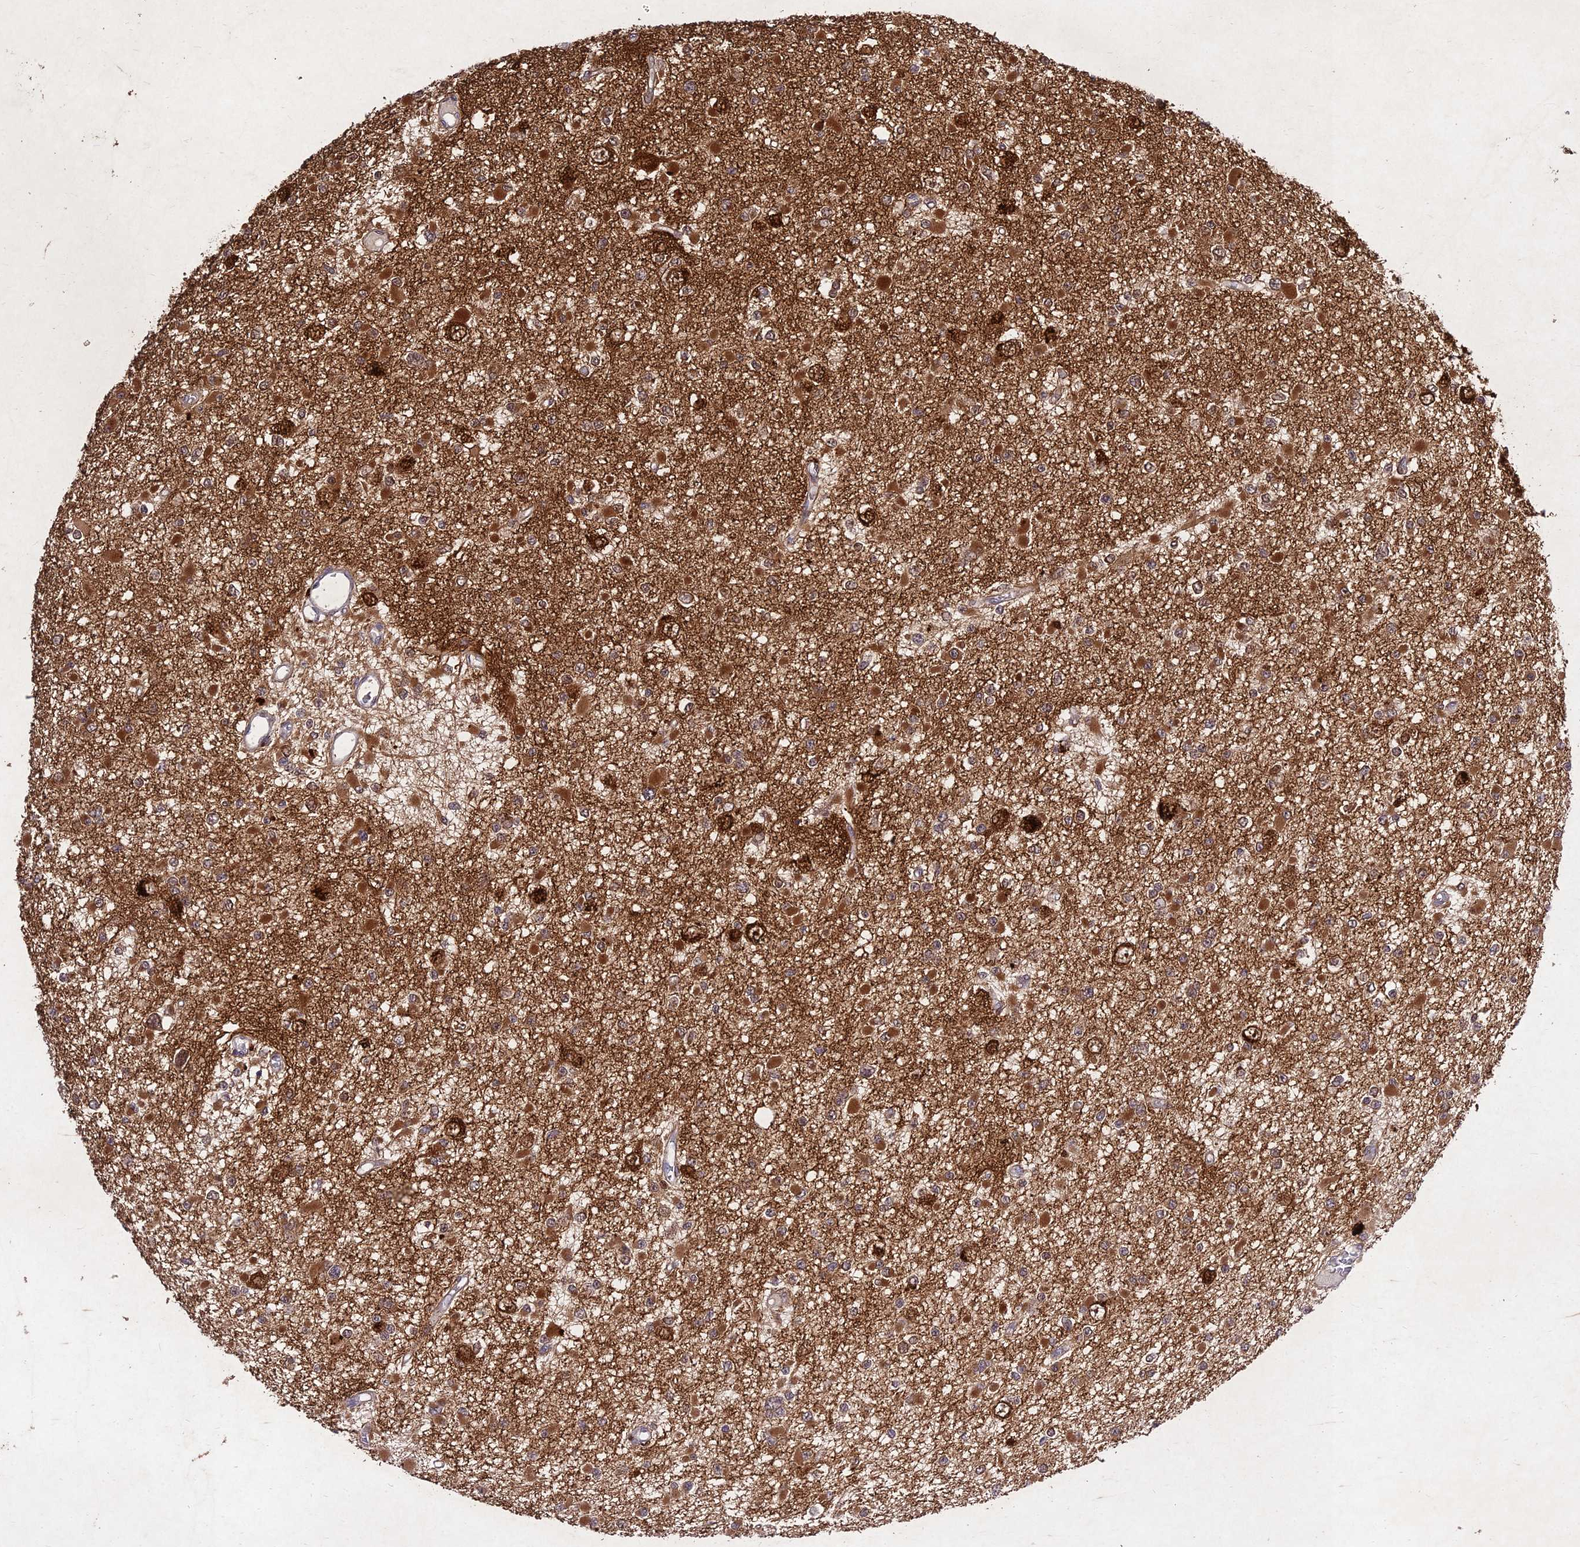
{"staining": {"intensity": "moderate", "quantity": ">75%", "location": "cytoplasmic/membranous,nuclear"}, "tissue": "glioma", "cell_type": "Tumor cells", "image_type": "cancer", "snomed": [{"axis": "morphology", "description": "Glioma, malignant, Low grade"}, {"axis": "topography", "description": "Brain"}], "caption": "Glioma stained for a protein (brown) demonstrates moderate cytoplasmic/membranous and nuclear positive positivity in approximately >75% of tumor cells.", "gene": "MKKS", "patient": {"sex": "female", "age": 22}}